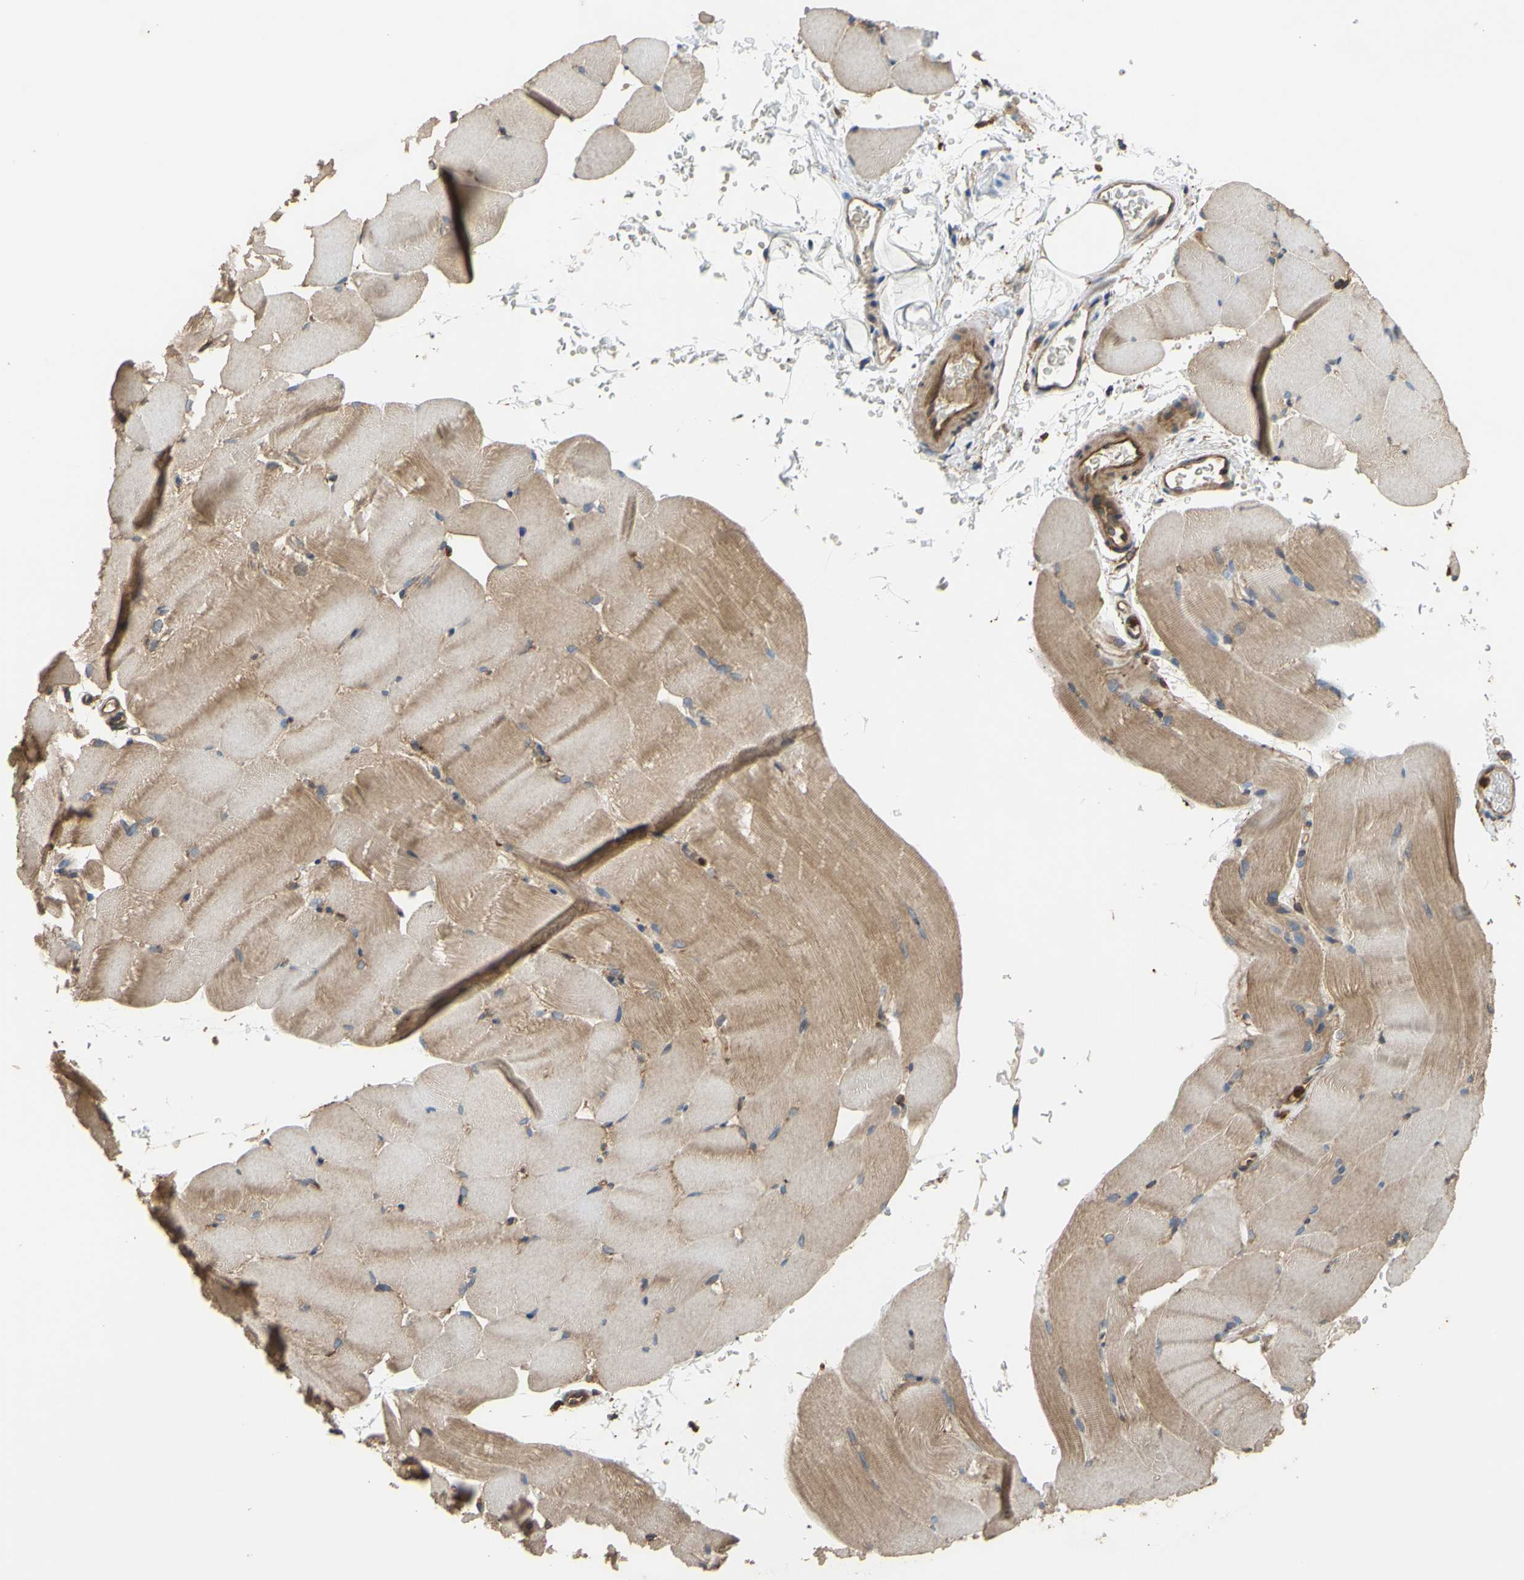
{"staining": {"intensity": "moderate", "quantity": "25%-75%", "location": "cytoplasmic/membranous"}, "tissue": "skeletal muscle", "cell_type": "Myocytes", "image_type": "normal", "snomed": [{"axis": "morphology", "description": "Normal tissue, NOS"}, {"axis": "topography", "description": "Skeletal muscle"}, {"axis": "topography", "description": "Parathyroid gland"}], "caption": "Skeletal muscle was stained to show a protein in brown. There is medium levels of moderate cytoplasmic/membranous positivity in approximately 25%-75% of myocytes.", "gene": "CTTN", "patient": {"sex": "female", "age": 37}}